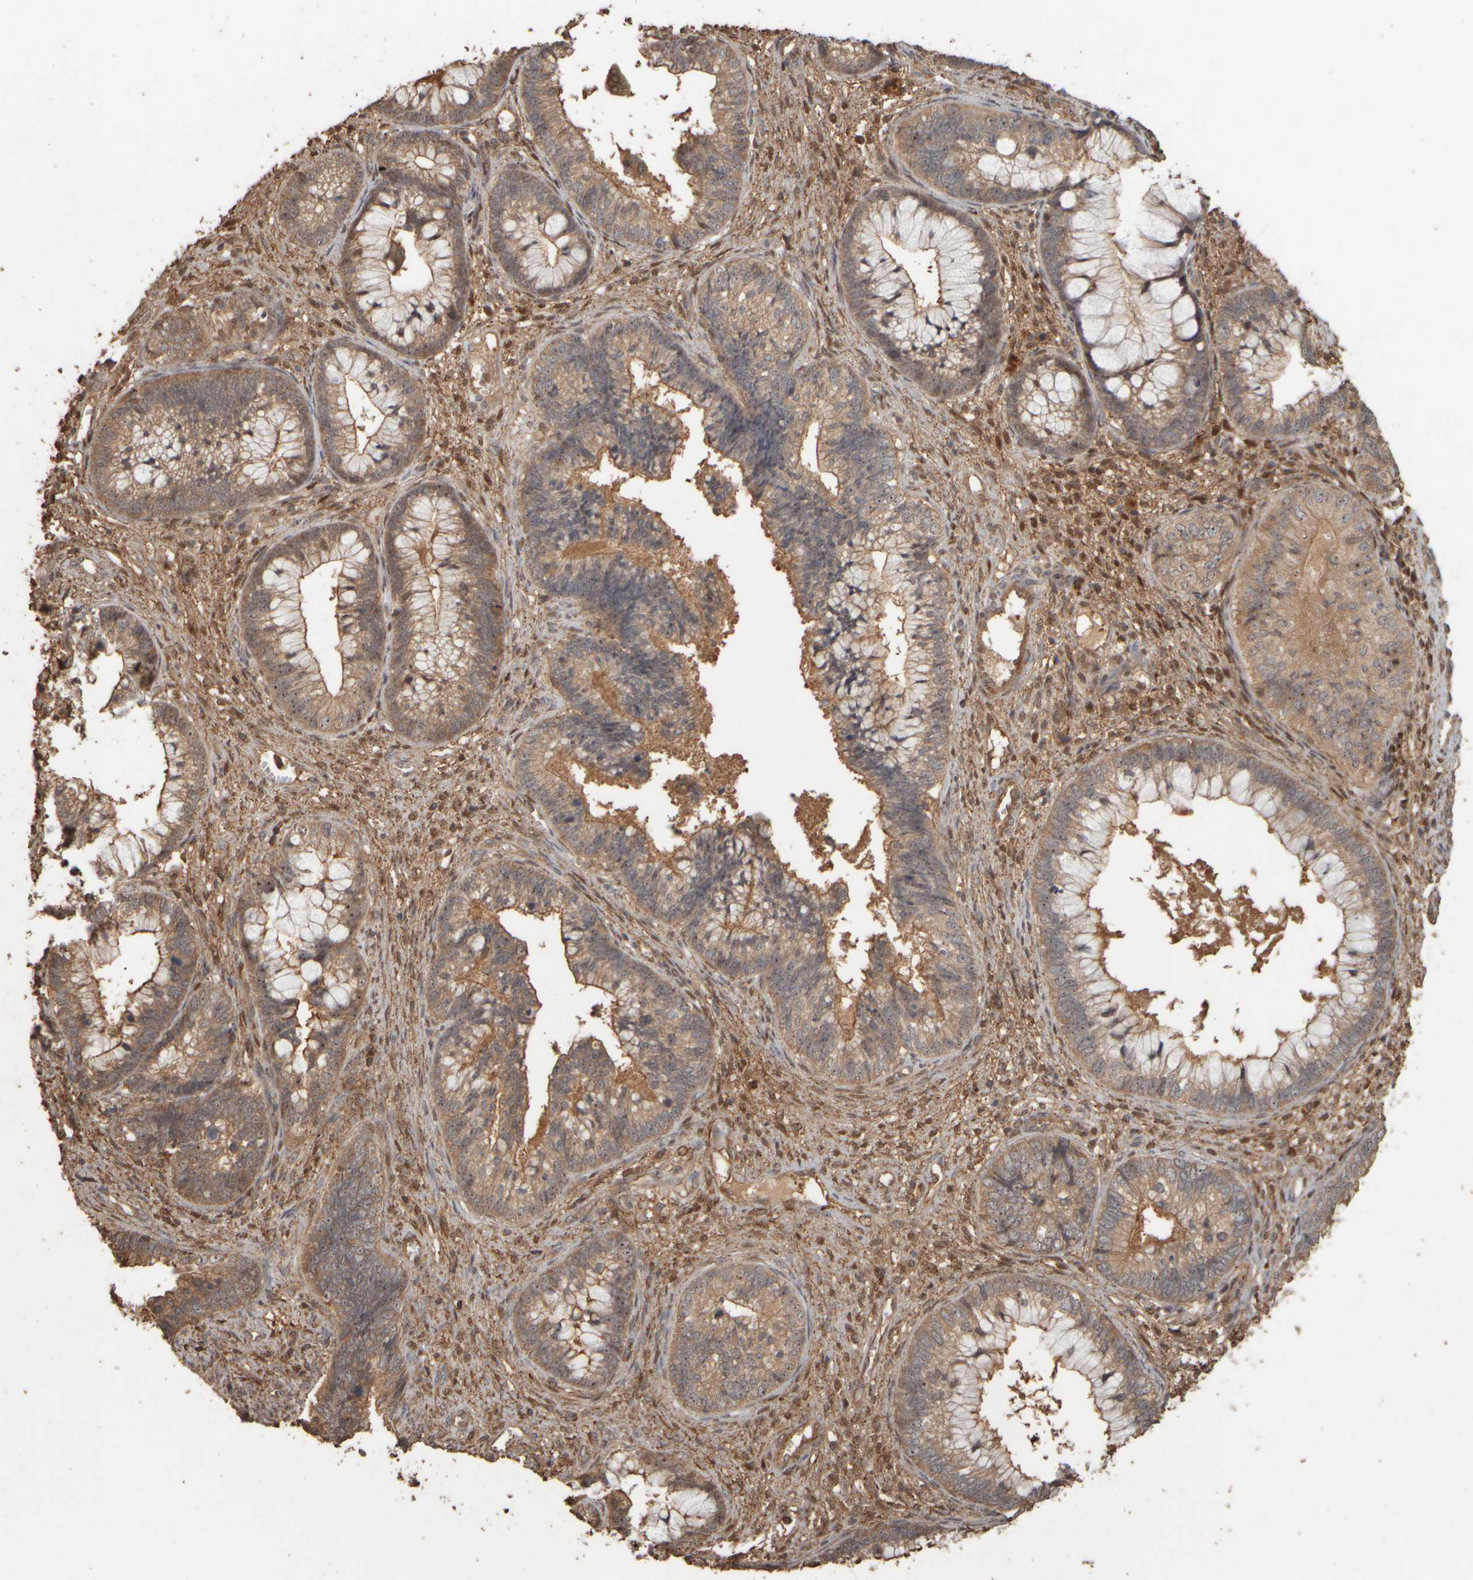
{"staining": {"intensity": "moderate", "quantity": ">75%", "location": "cytoplasmic/membranous,nuclear"}, "tissue": "cervical cancer", "cell_type": "Tumor cells", "image_type": "cancer", "snomed": [{"axis": "morphology", "description": "Adenocarcinoma, NOS"}, {"axis": "topography", "description": "Cervix"}], "caption": "Protein analysis of adenocarcinoma (cervical) tissue exhibits moderate cytoplasmic/membranous and nuclear staining in approximately >75% of tumor cells.", "gene": "SPHK1", "patient": {"sex": "female", "age": 44}}